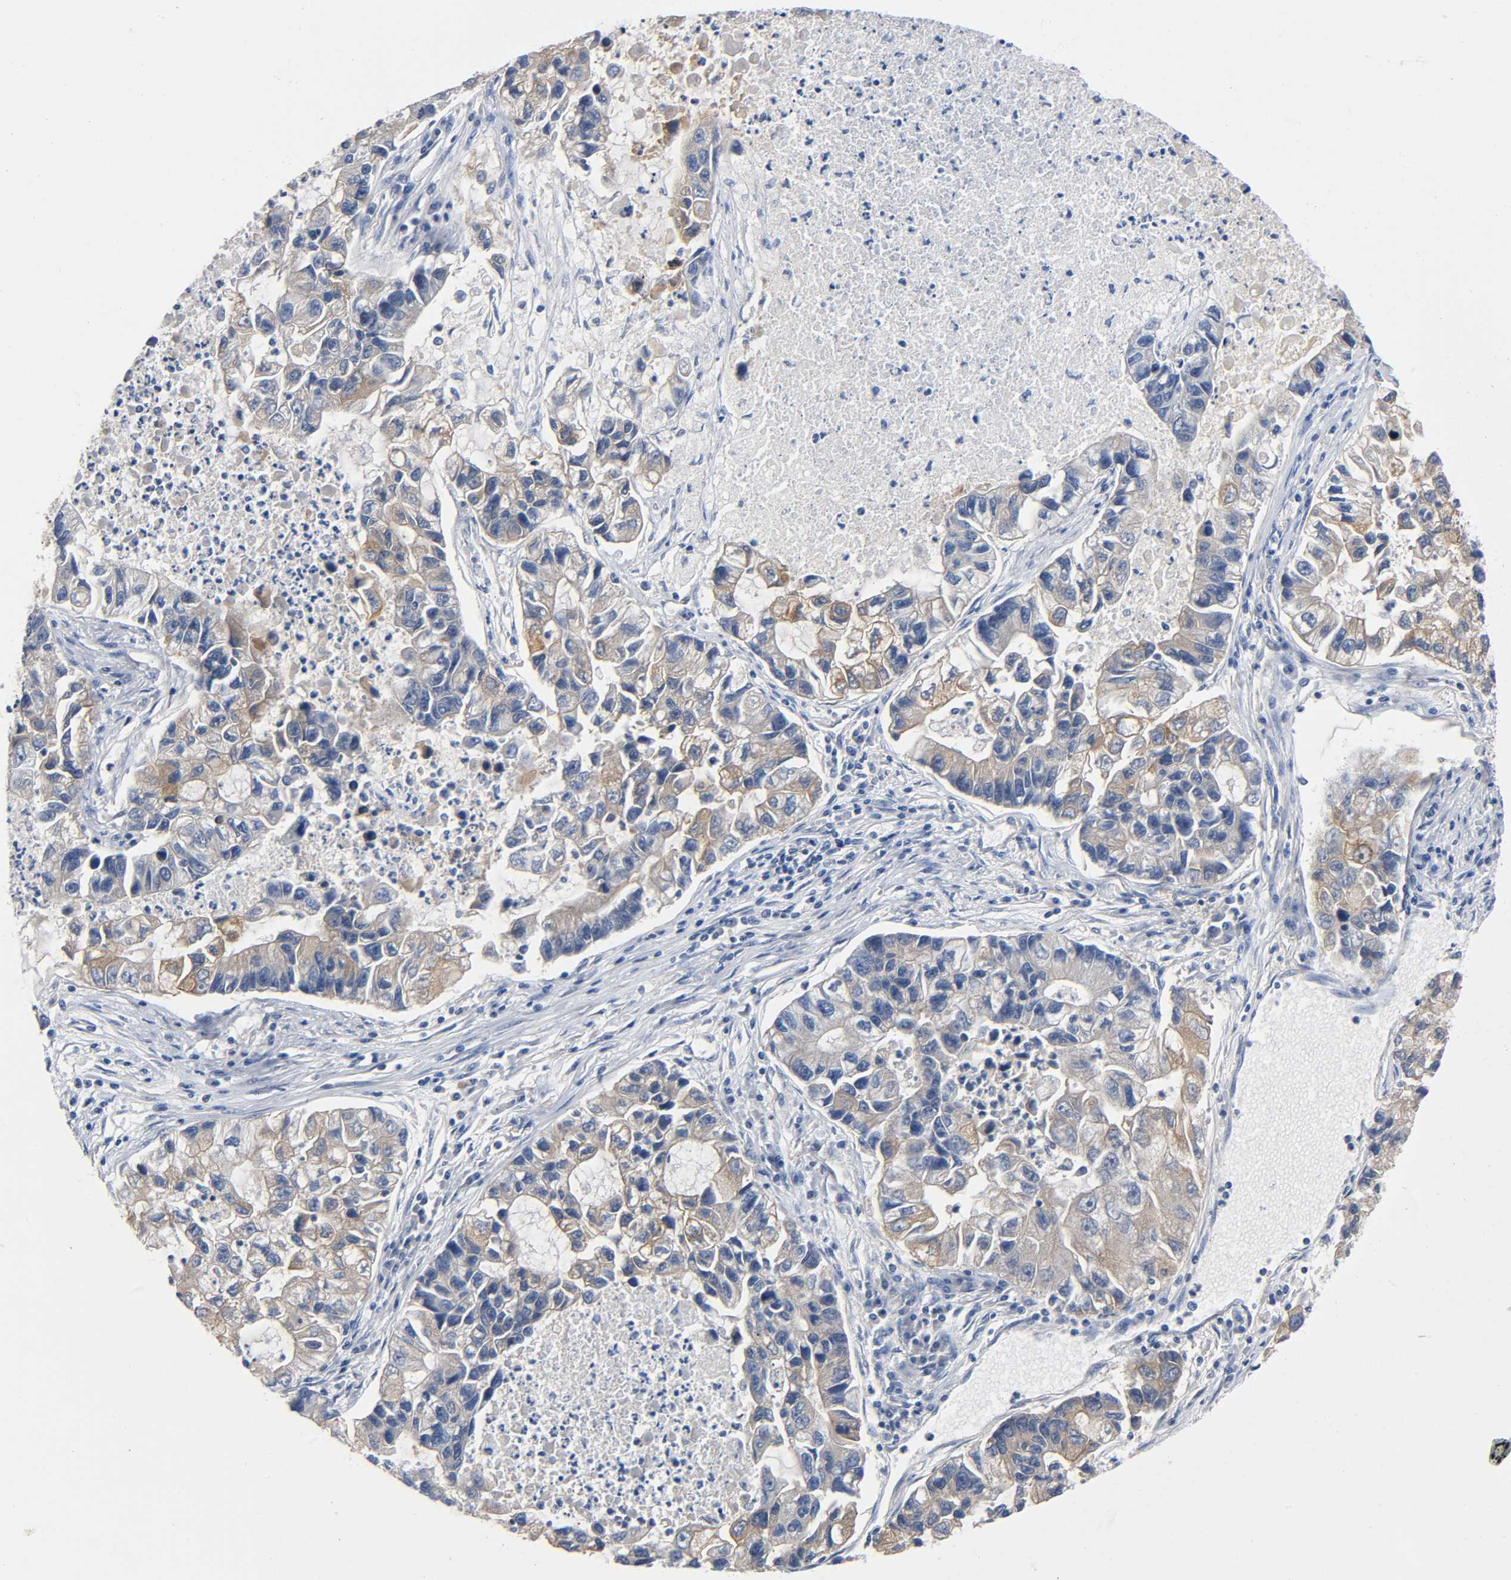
{"staining": {"intensity": "moderate", "quantity": ">75%", "location": "cytoplasmic/membranous"}, "tissue": "lung cancer", "cell_type": "Tumor cells", "image_type": "cancer", "snomed": [{"axis": "morphology", "description": "Adenocarcinoma, NOS"}, {"axis": "topography", "description": "Lung"}], "caption": "A brown stain labels moderate cytoplasmic/membranous positivity of a protein in lung cancer (adenocarcinoma) tumor cells.", "gene": "PRKAB1", "patient": {"sex": "female", "age": 51}}